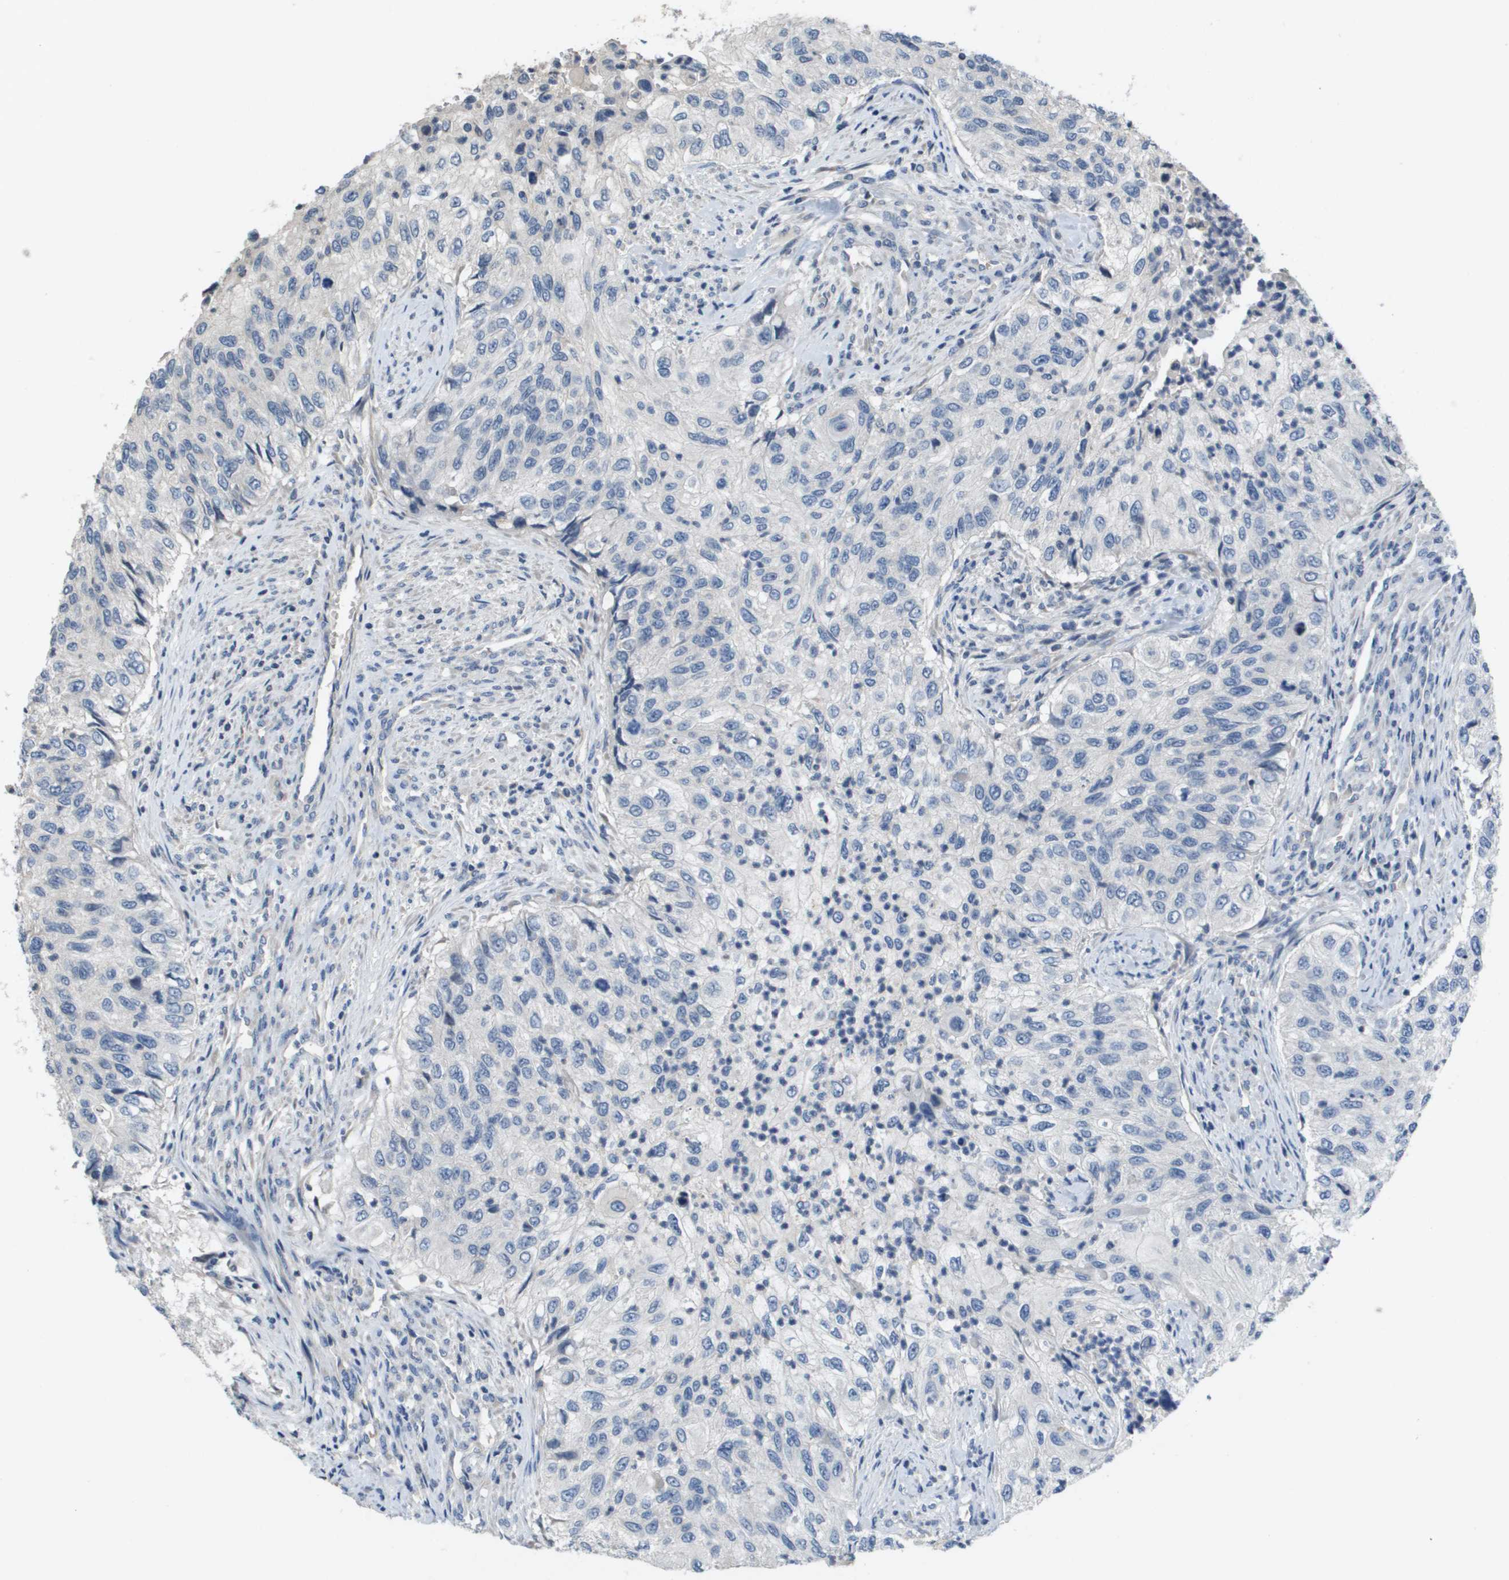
{"staining": {"intensity": "negative", "quantity": "none", "location": "none"}, "tissue": "urothelial cancer", "cell_type": "Tumor cells", "image_type": "cancer", "snomed": [{"axis": "morphology", "description": "Urothelial carcinoma, High grade"}, {"axis": "topography", "description": "Urinary bladder"}], "caption": "Tumor cells show no significant protein expression in urothelial carcinoma (high-grade). (Immunohistochemistry (ihc), brightfield microscopy, high magnification).", "gene": "CAPN11", "patient": {"sex": "female", "age": 60}}